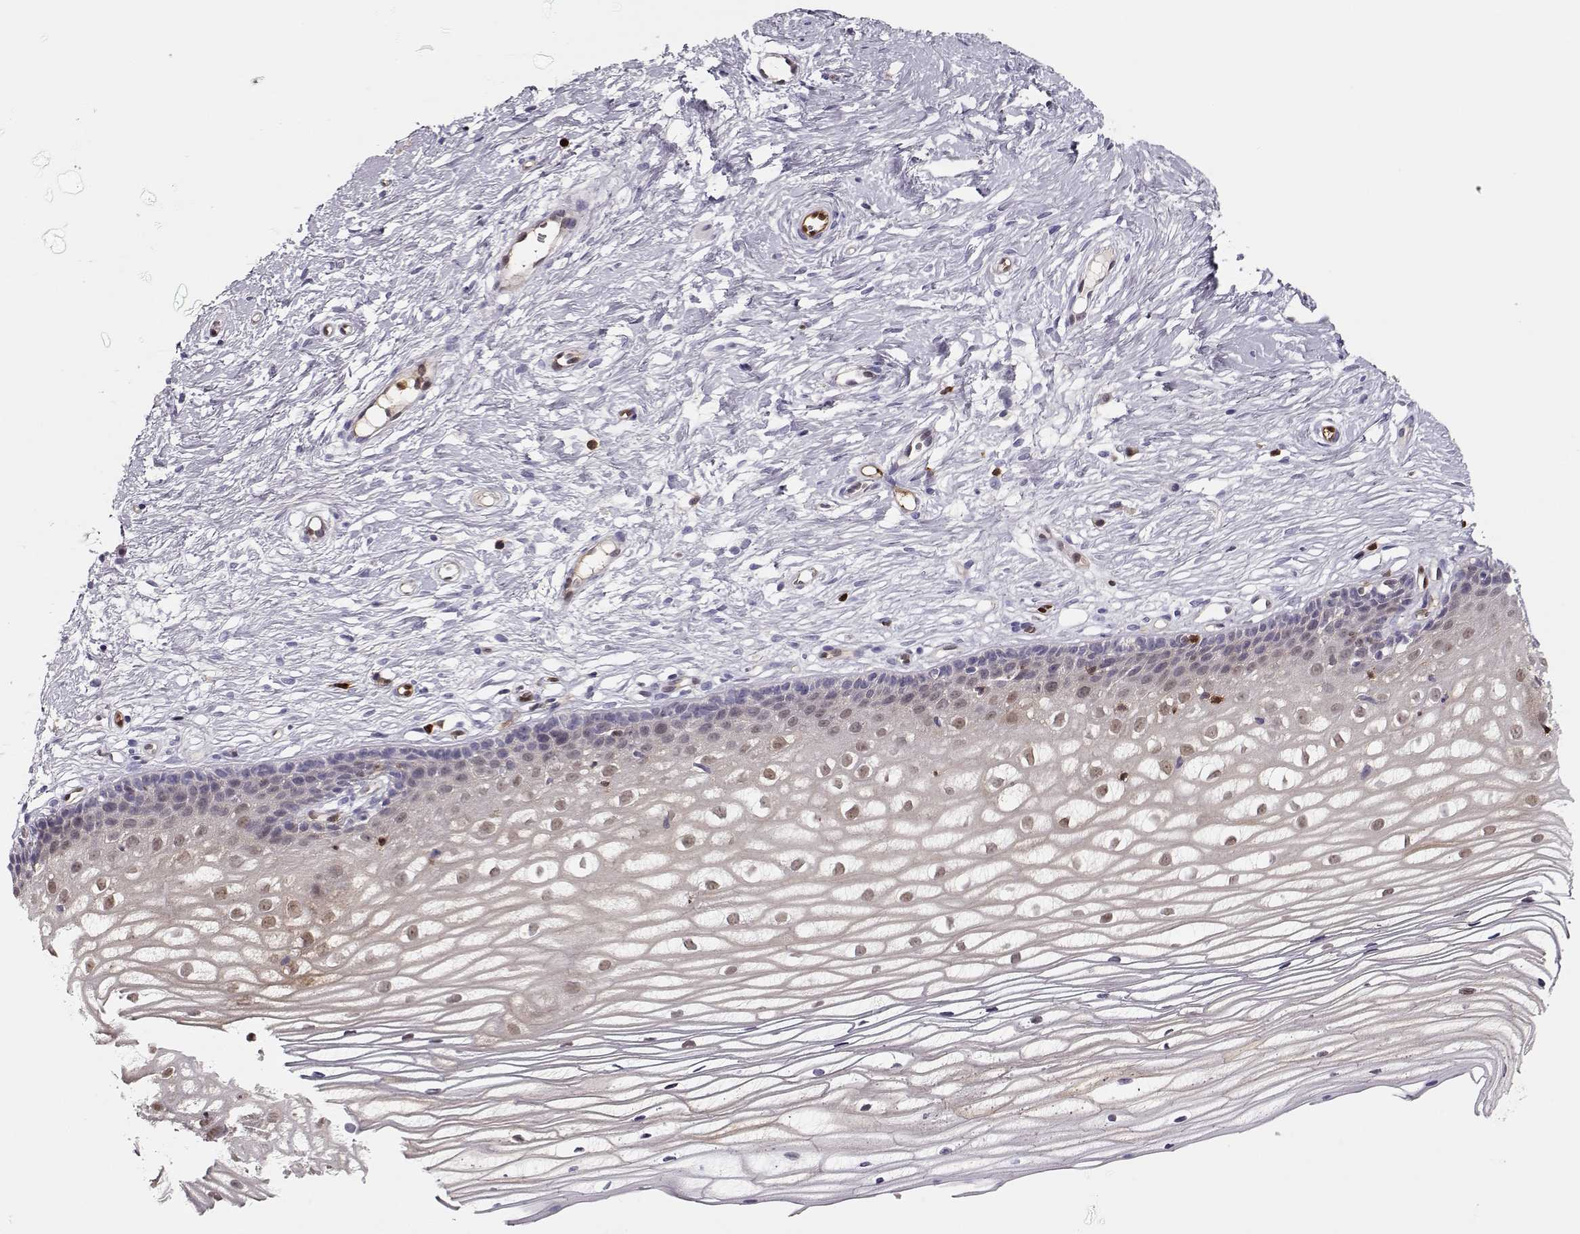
{"staining": {"intensity": "negative", "quantity": "none", "location": "none"}, "tissue": "cervix", "cell_type": "Glandular cells", "image_type": "normal", "snomed": [{"axis": "morphology", "description": "Normal tissue, NOS"}, {"axis": "topography", "description": "Cervix"}], "caption": "Immunohistochemistry (IHC) of normal cervix demonstrates no staining in glandular cells.", "gene": "PNP", "patient": {"sex": "female", "age": 40}}